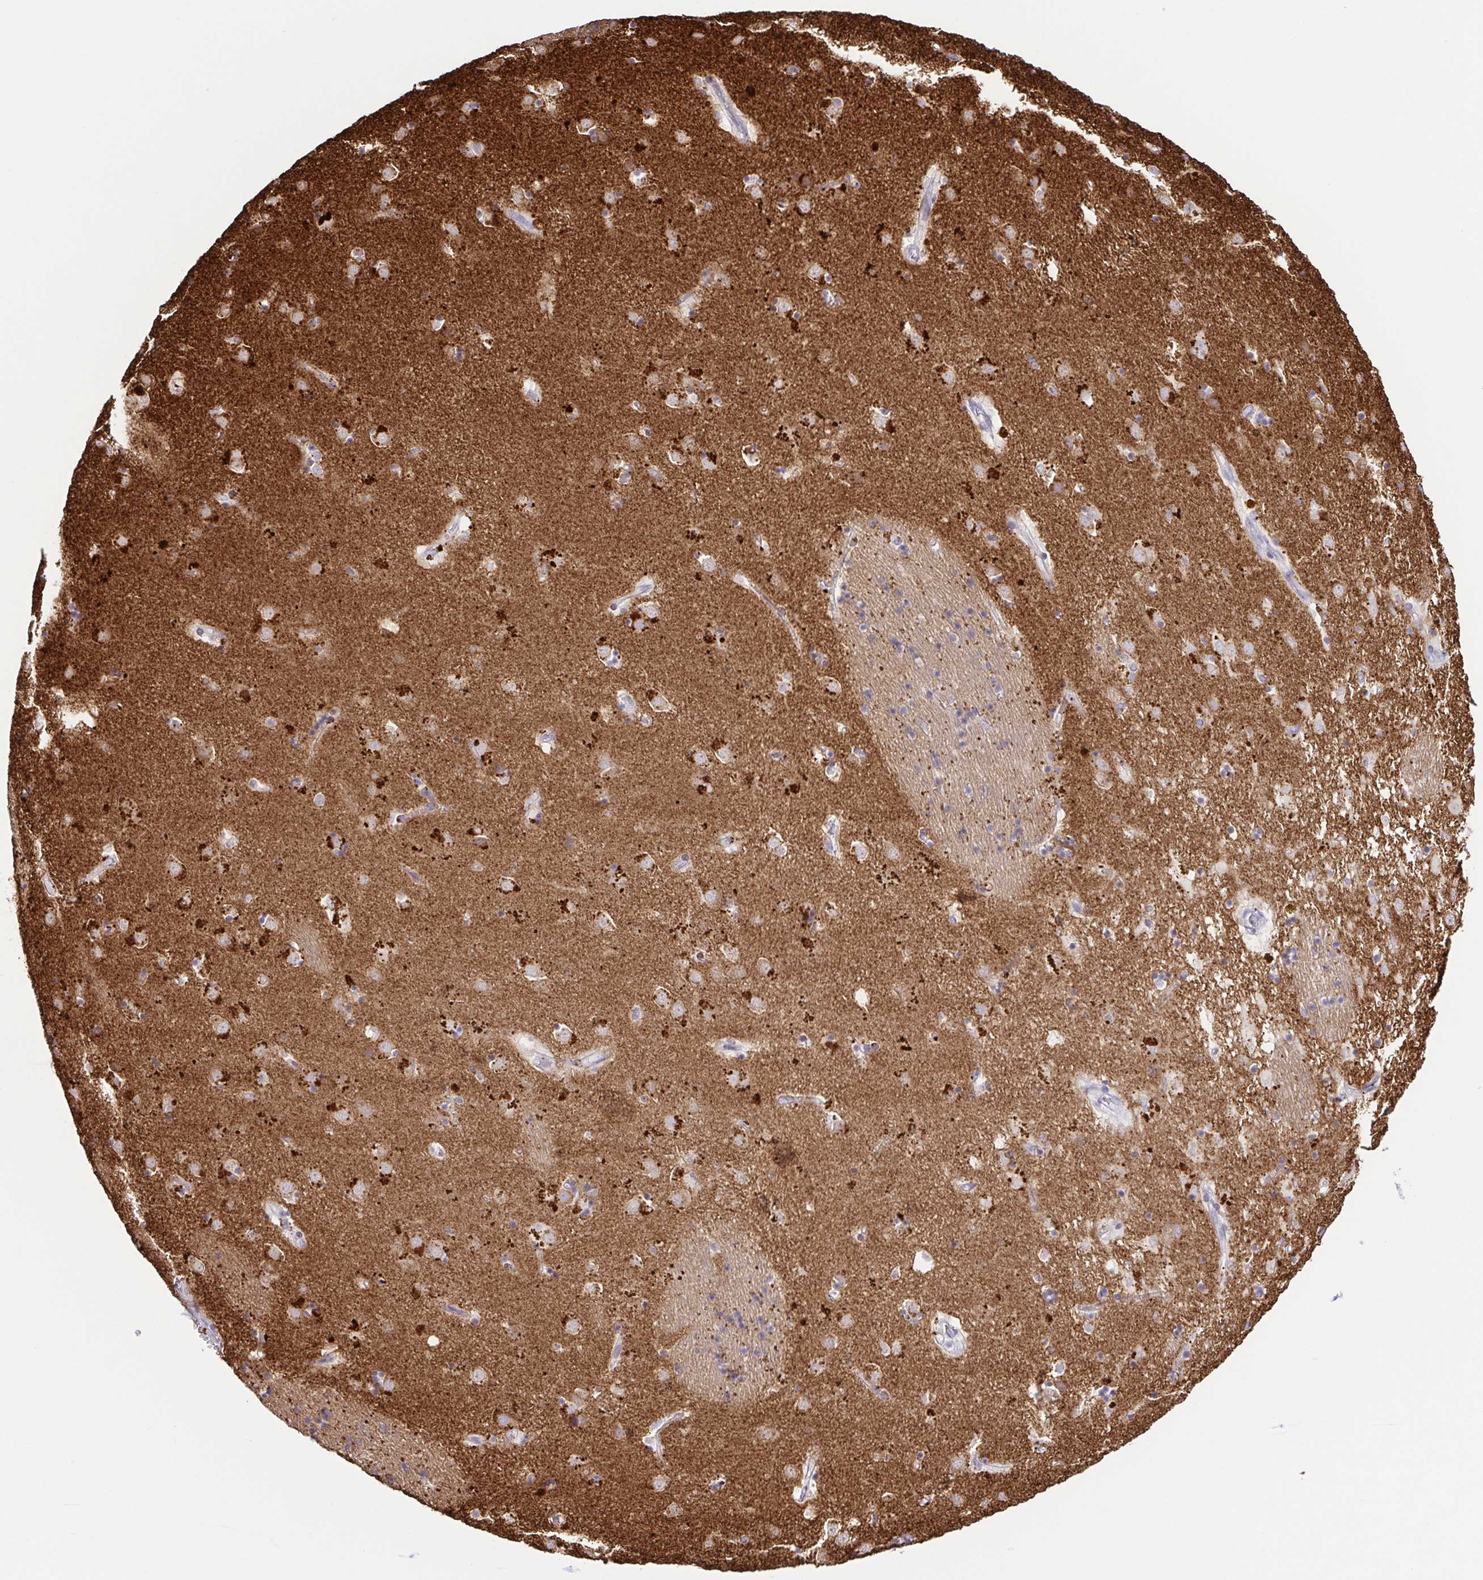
{"staining": {"intensity": "weak", "quantity": "25%-75%", "location": "cytoplasmic/membranous"}, "tissue": "caudate", "cell_type": "Glial cells", "image_type": "normal", "snomed": [{"axis": "morphology", "description": "Normal tissue, NOS"}, {"axis": "topography", "description": "Lateral ventricle wall"}], "caption": "Caudate stained for a protein (brown) demonstrates weak cytoplasmic/membranous positive staining in approximately 25%-75% of glial cells.", "gene": "ATP6V1G2", "patient": {"sex": "male", "age": 58}}